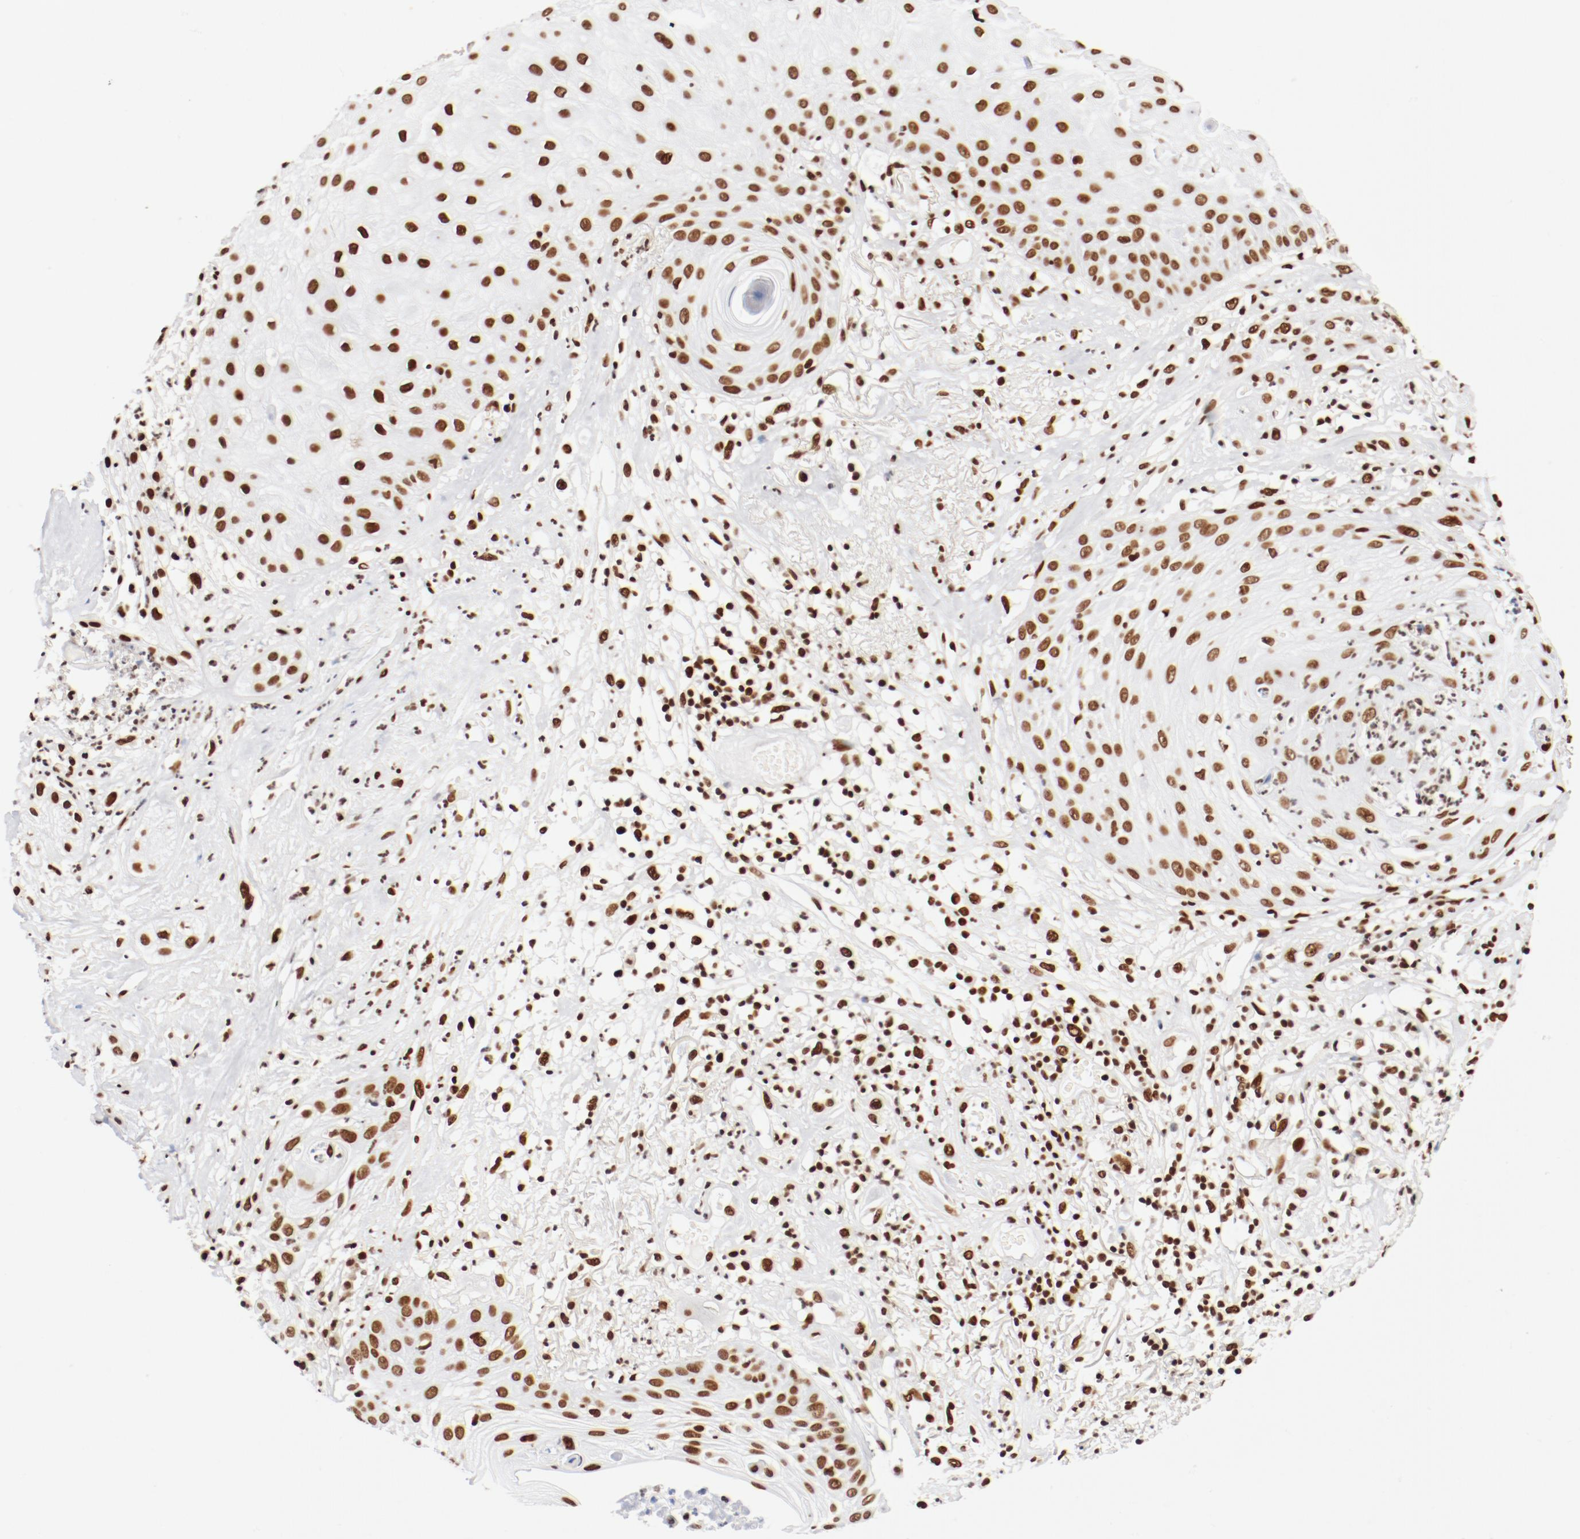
{"staining": {"intensity": "moderate", "quantity": ">75%", "location": "nuclear"}, "tissue": "skin cancer", "cell_type": "Tumor cells", "image_type": "cancer", "snomed": [{"axis": "morphology", "description": "Squamous cell carcinoma, NOS"}, {"axis": "topography", "description": "Skin"}], "caption": "Brown immunohistochemical staining in human skin cancer displays moderate nuclear expression in about >75% of tumor cells.", "gene": "CTBP1", "patient": {"sex": "male", "age": 65}}